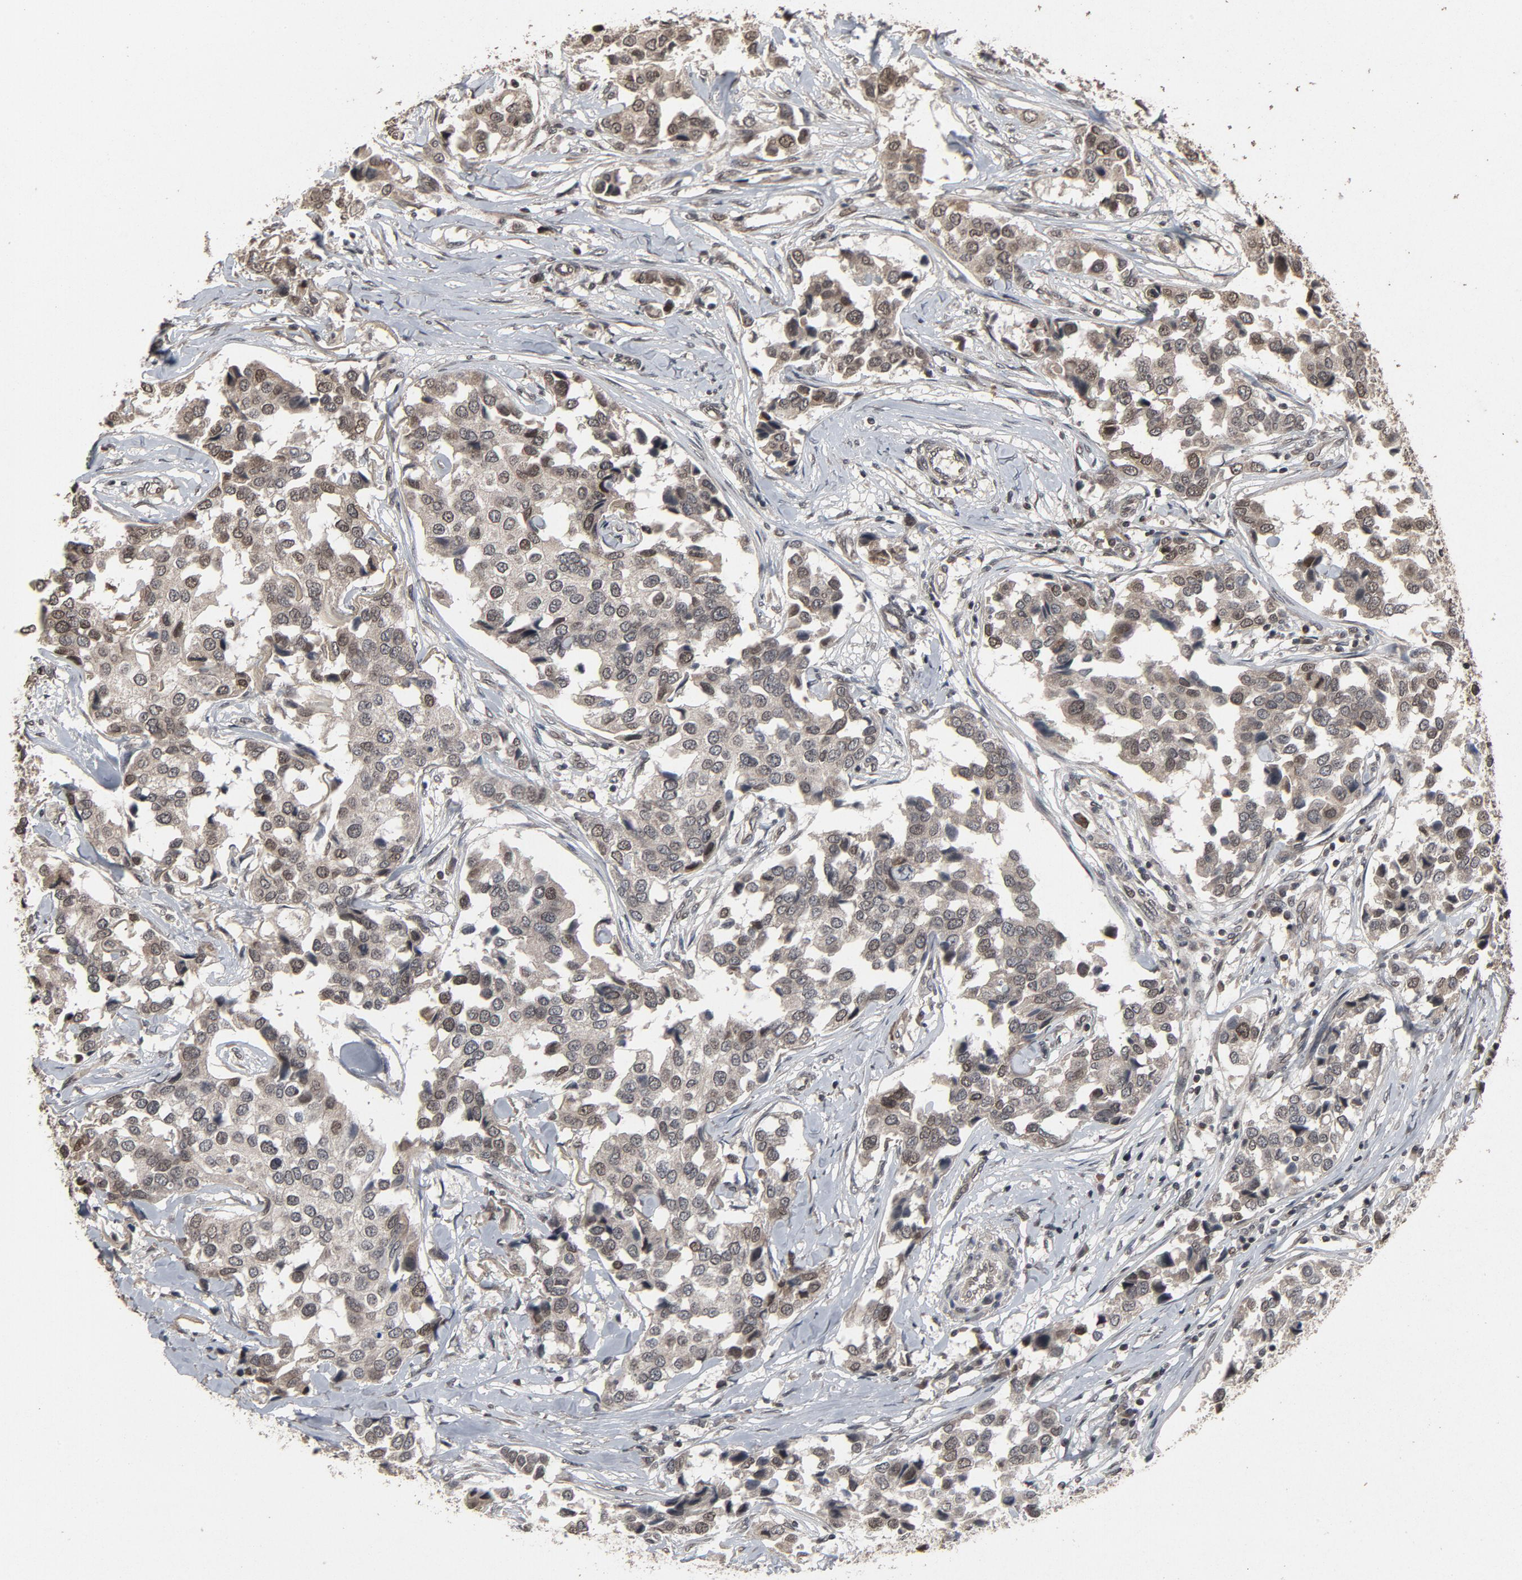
{"staining": {"intensity": "weak", "quantity": ">75%", "location": "cytoplasmic/membranous,nuclear"}, "tissue": "breast cancer", "cell_type": "Tumor cells", "image_type": "cancer", "snomed": [{"axis": "morphology", "description": "Duct carcinoma"}, {"axis": "topography", "description": "Breast"}], "caption": "The histopathology image shows staining of breast cancer, revealing weak cytoplasmic/membranous and nuclear protein positivity (brown color) within tumor cells.", "gene": "POM121", "patient": {"sex": "female", "age": 80}}